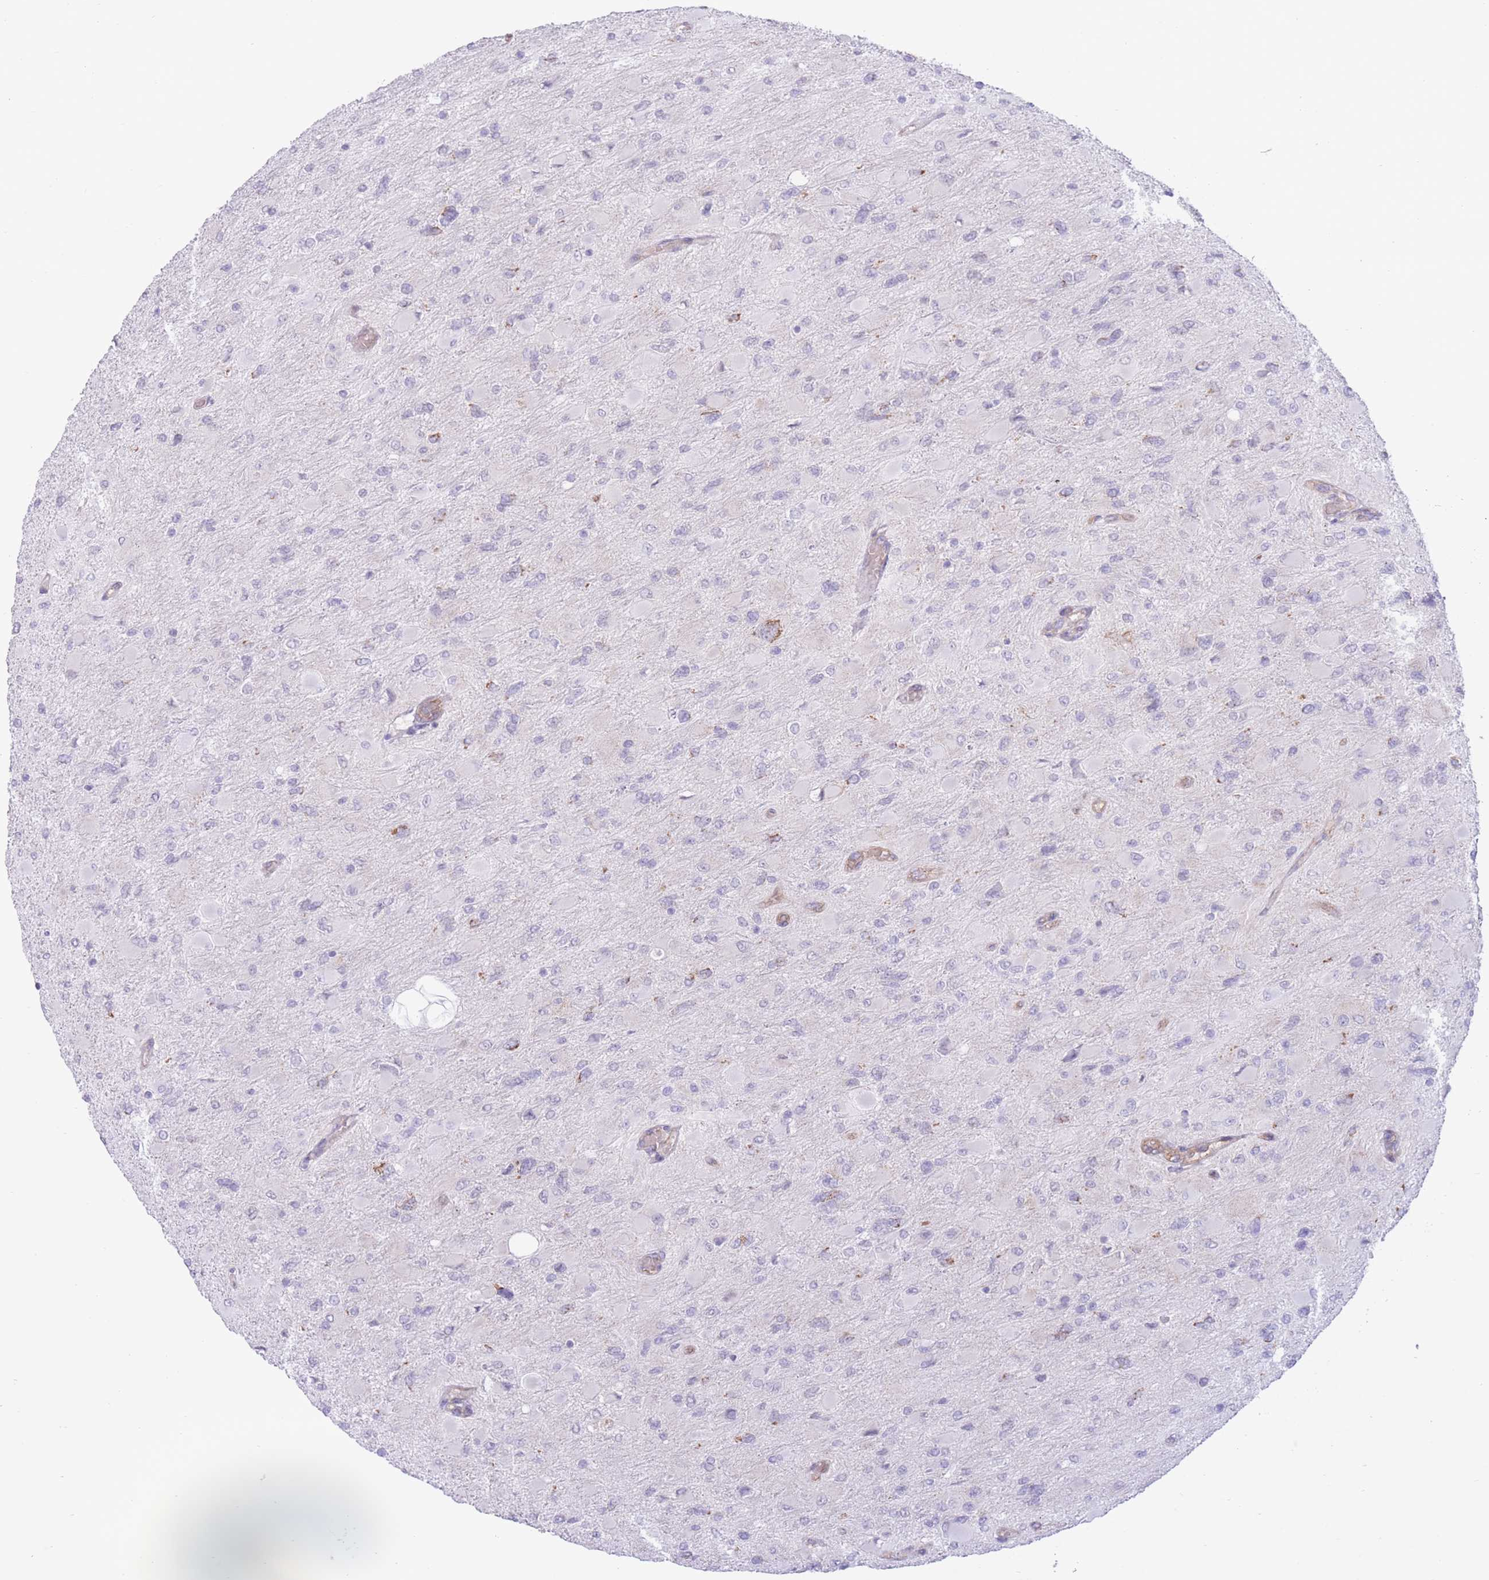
{"staining": {"intensity": "negative", "quantity": "none", "location": "none"}, "tissue": "glioma", "cell_type": "Tumor cells", "image_type": "cancer", "snomed": [{"axis": "morphology", "description": "Glioma, malignant, High grade"}, {"axis": "topography", "description": "Cerebral cortex"}], "caption": "Photomicrograph shows no protein expression in tumor cells of malignant glioma (high-grade) tissue.", "gene": "MRPS31", "patient": {"sex": "female", "age": 36}}